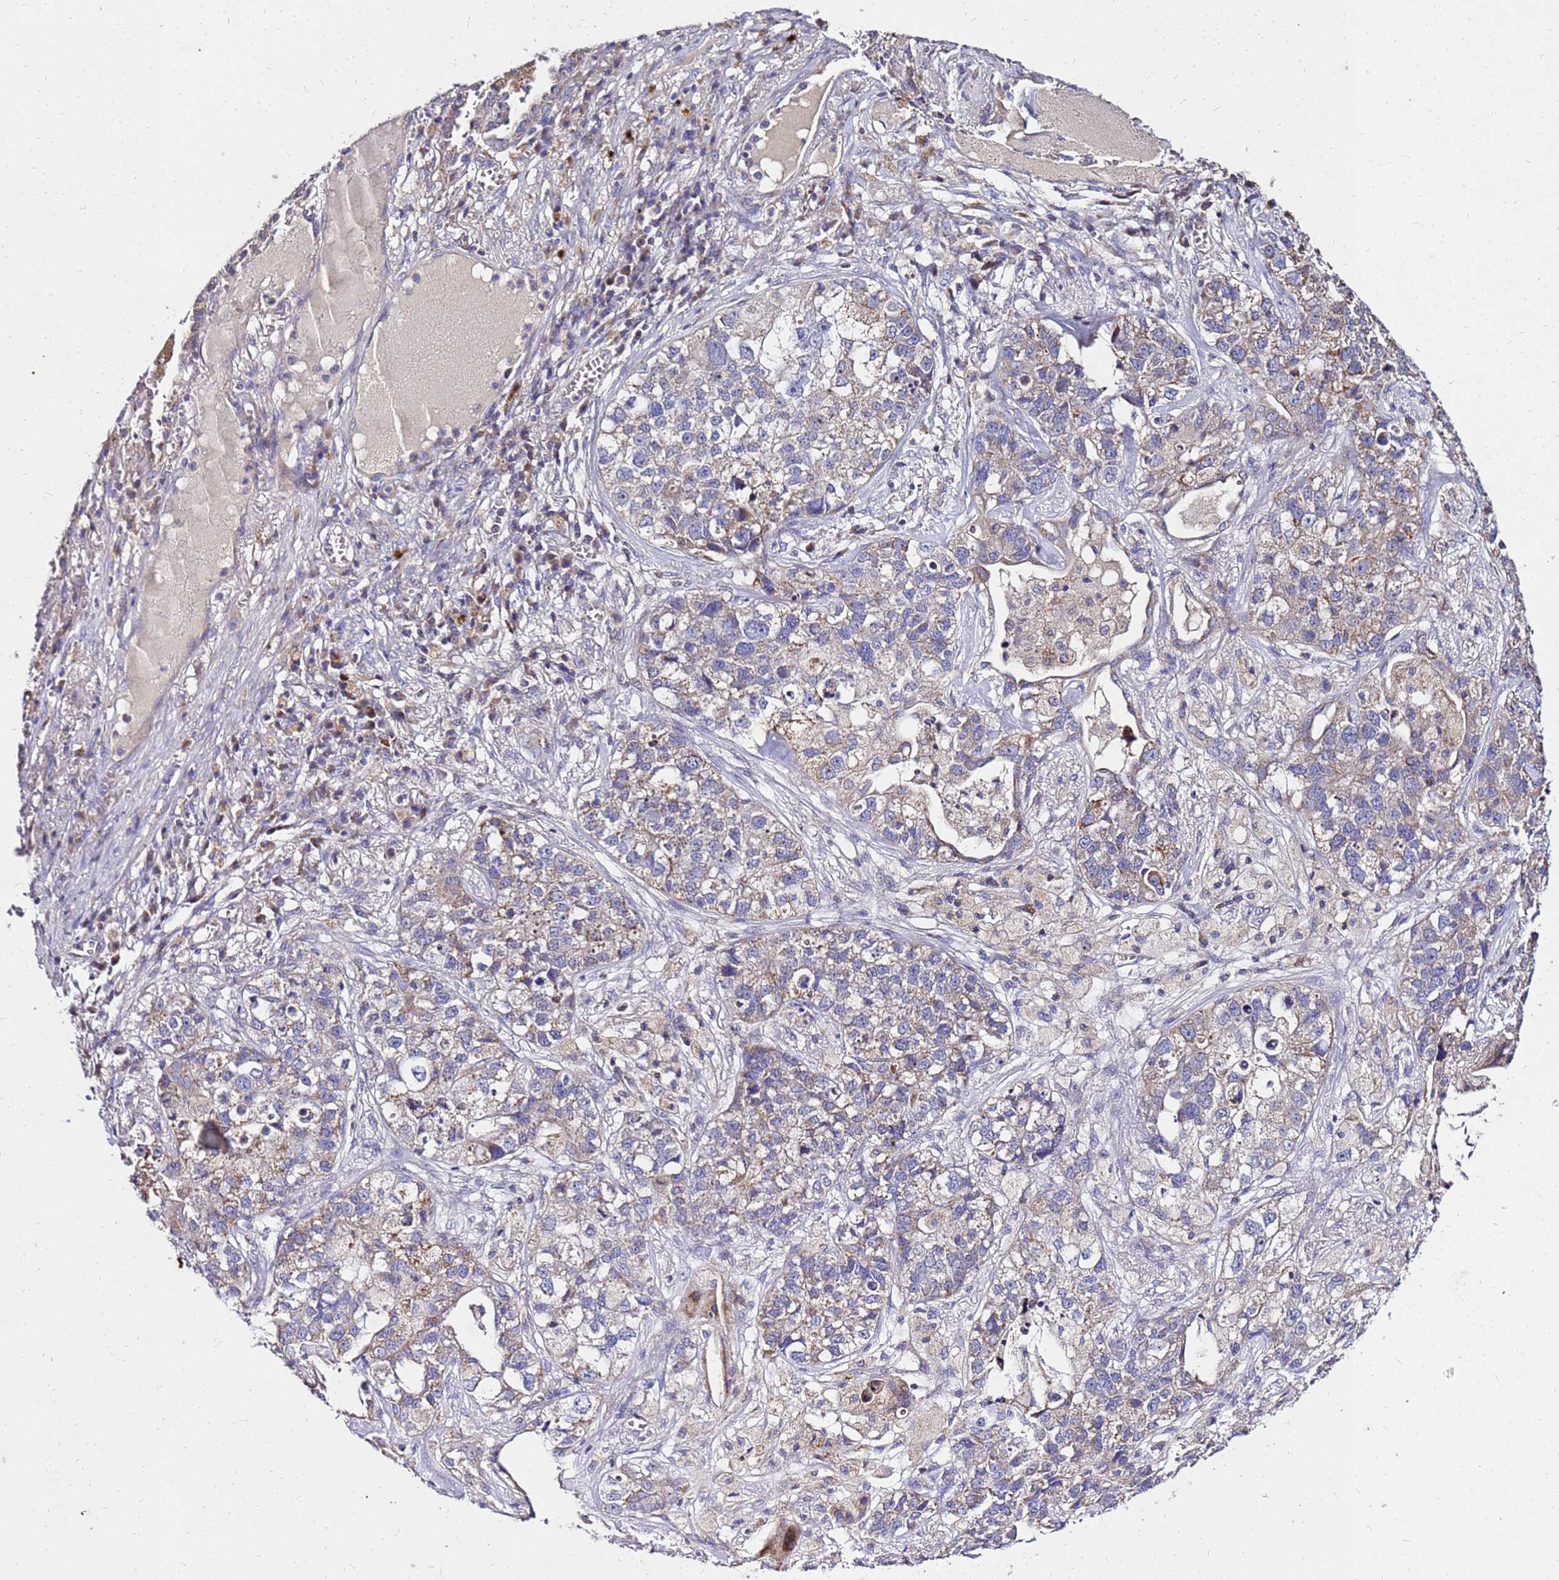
{"staining": {"intensity": "weak", "quantity": "25%-75%", "location": "cytoplasmic/membranous"}, "tissue": "lung cancer", "cell_type": "Tumor cells", "image_type": "cancer", "snomed": [{"axis": "morphology", "description": "Adenocarcinoma, NOS"}, {"axis": "topography", "description": "Lung"}], "caption": "Immunohistochemical staining of human lung cancer shows low levels of weak cytoplasmic/membranous protein staining in about 25%-75% of tumor cells. Nuclei are stained in blue.", "gene": "COX14", "patient": {"sex": "male", "age": 49}}